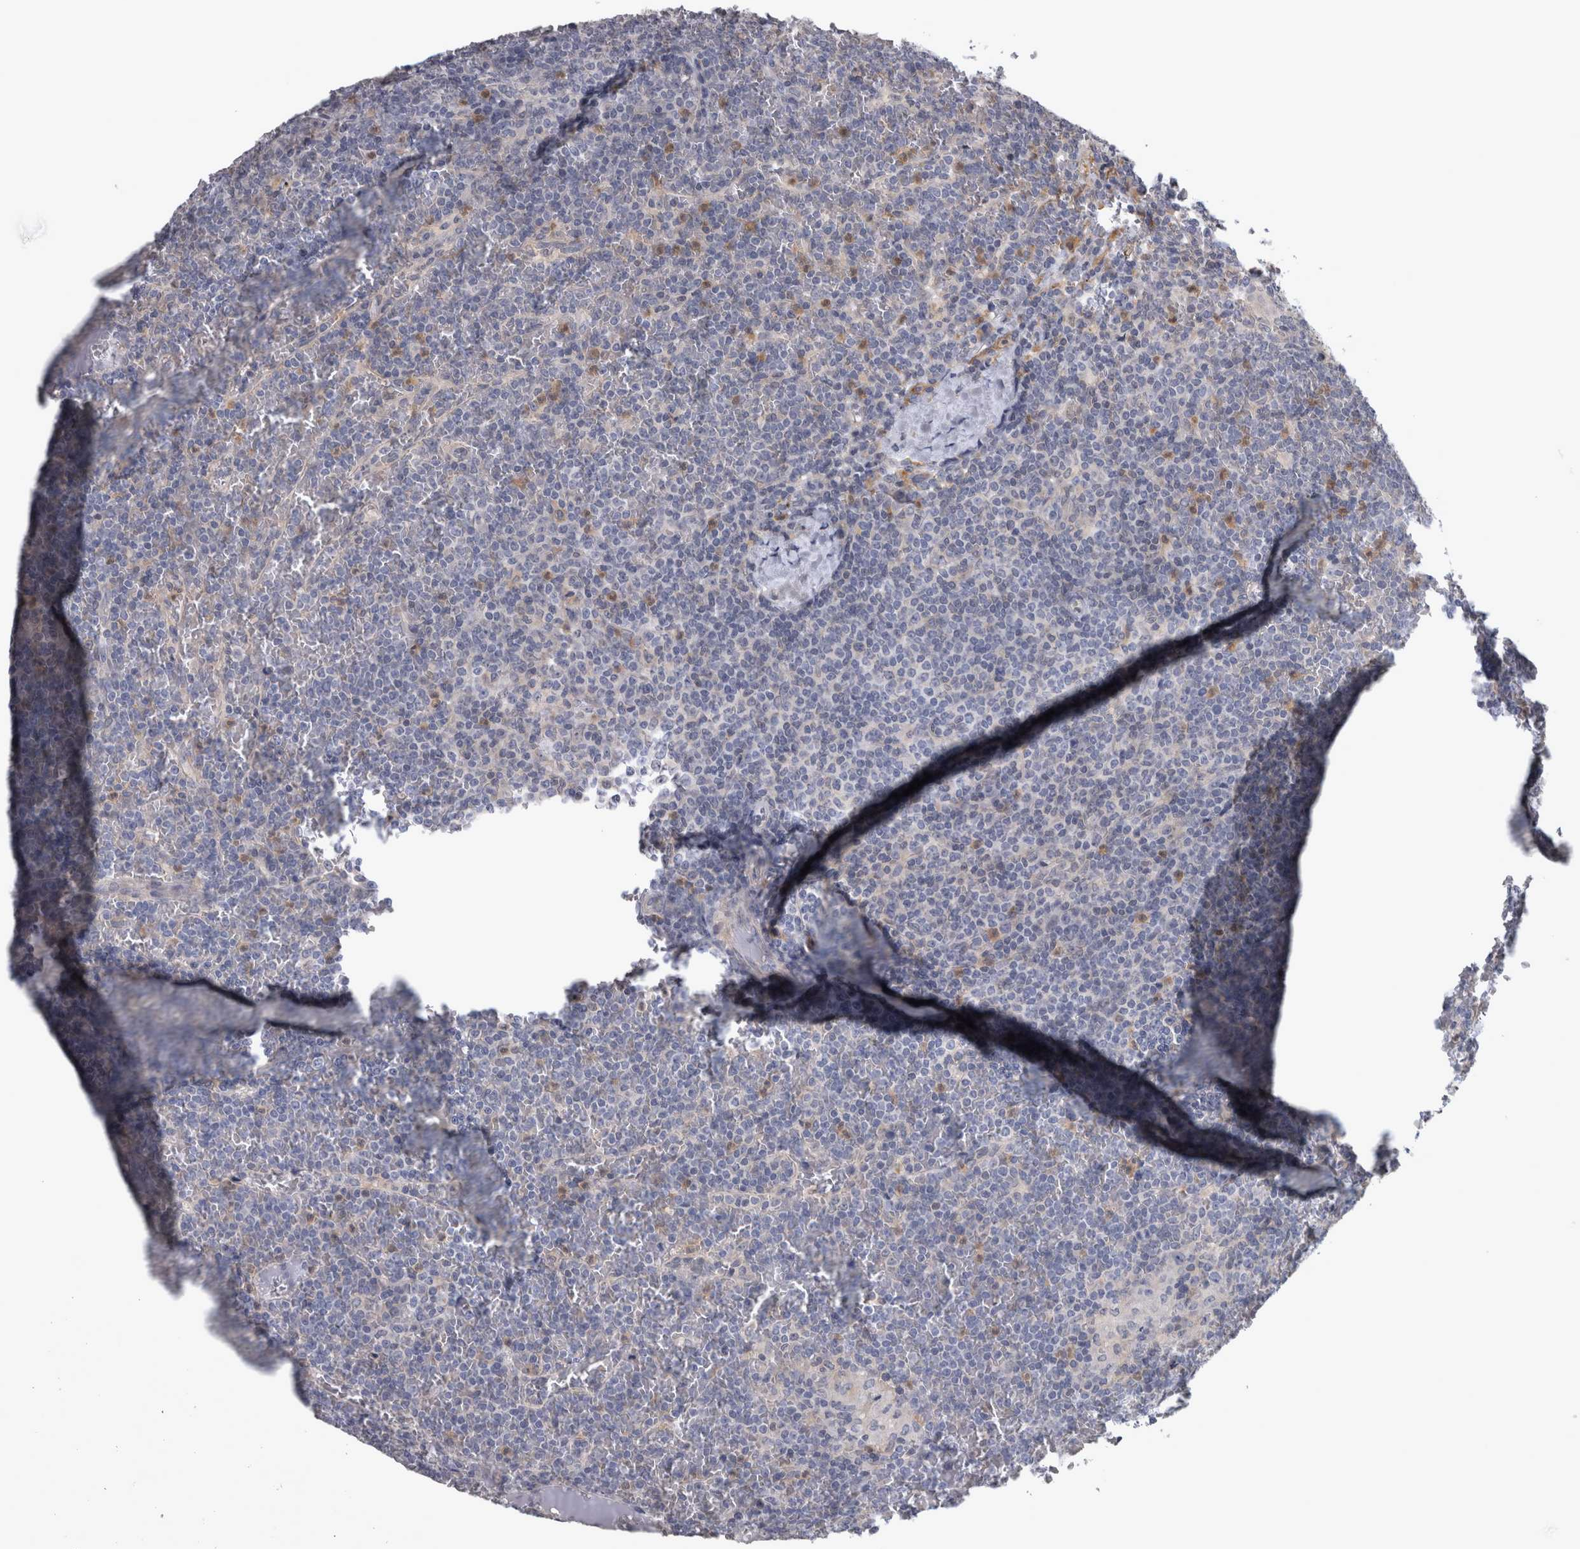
{"staining": {"intensity": "negative", "quantity": "none", "location": "none"}, "tissue": "lymphoma", "cell_type": "Tumor cells", "image_type": "cancer", "snomed": [{"axis": "morphology", "description": "Malignant lymphoma, non-Hodgkin's type, Low grade"}, {"axis": "topography", "description": "Spleen"}], "caption": "This is an immunohistochemistry micrograph of human low-grade malignant lymphoma, non-Hodgkin's type. There is no staining in tumor cells.", "gene": "PRKCI", "patient": {"sex": "female", "age": 19}}